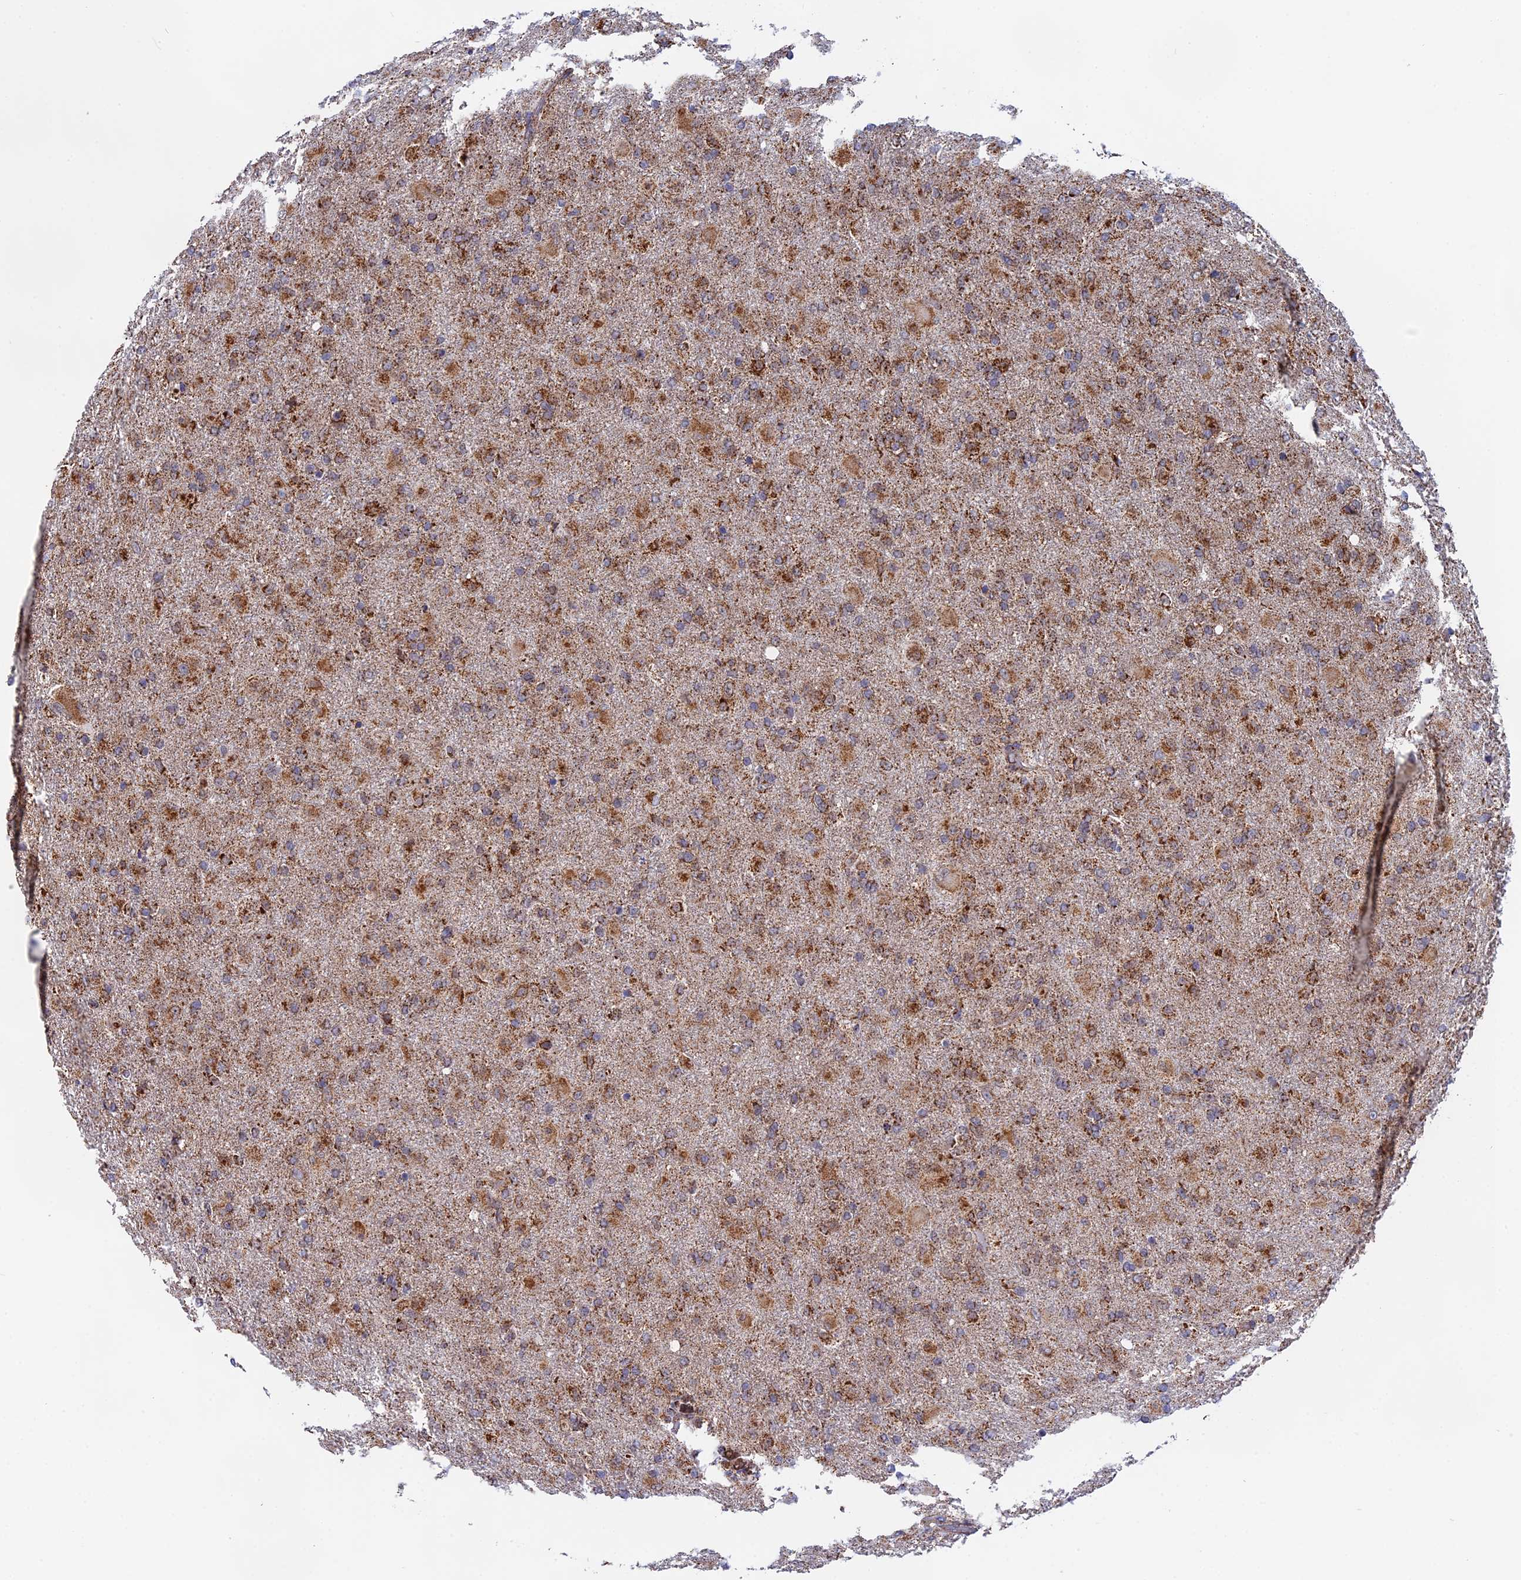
{"staining": {"intensity": "moderate", "quantity": ">75%", "location": "cytoplasmic/membranous"}, "tissue": "glioma", "cell_type": "Tumor cells", "image_type": "cancer", "snomed": [{"axis": "morphology", "description": "Glioma, malignant, Low grade"}, {"axis": "topography", "description": "Brain"}], "caption": "The immunohistochemical stain highlights moderate cytoplasmic/membranous expression in tumor cells of malignant low-grade glioma tissue. (Brightfield microscopy of DAB IHC at high magnification).", "gene": "CDC16", "patient": {"sex": "male", "age": 65}}